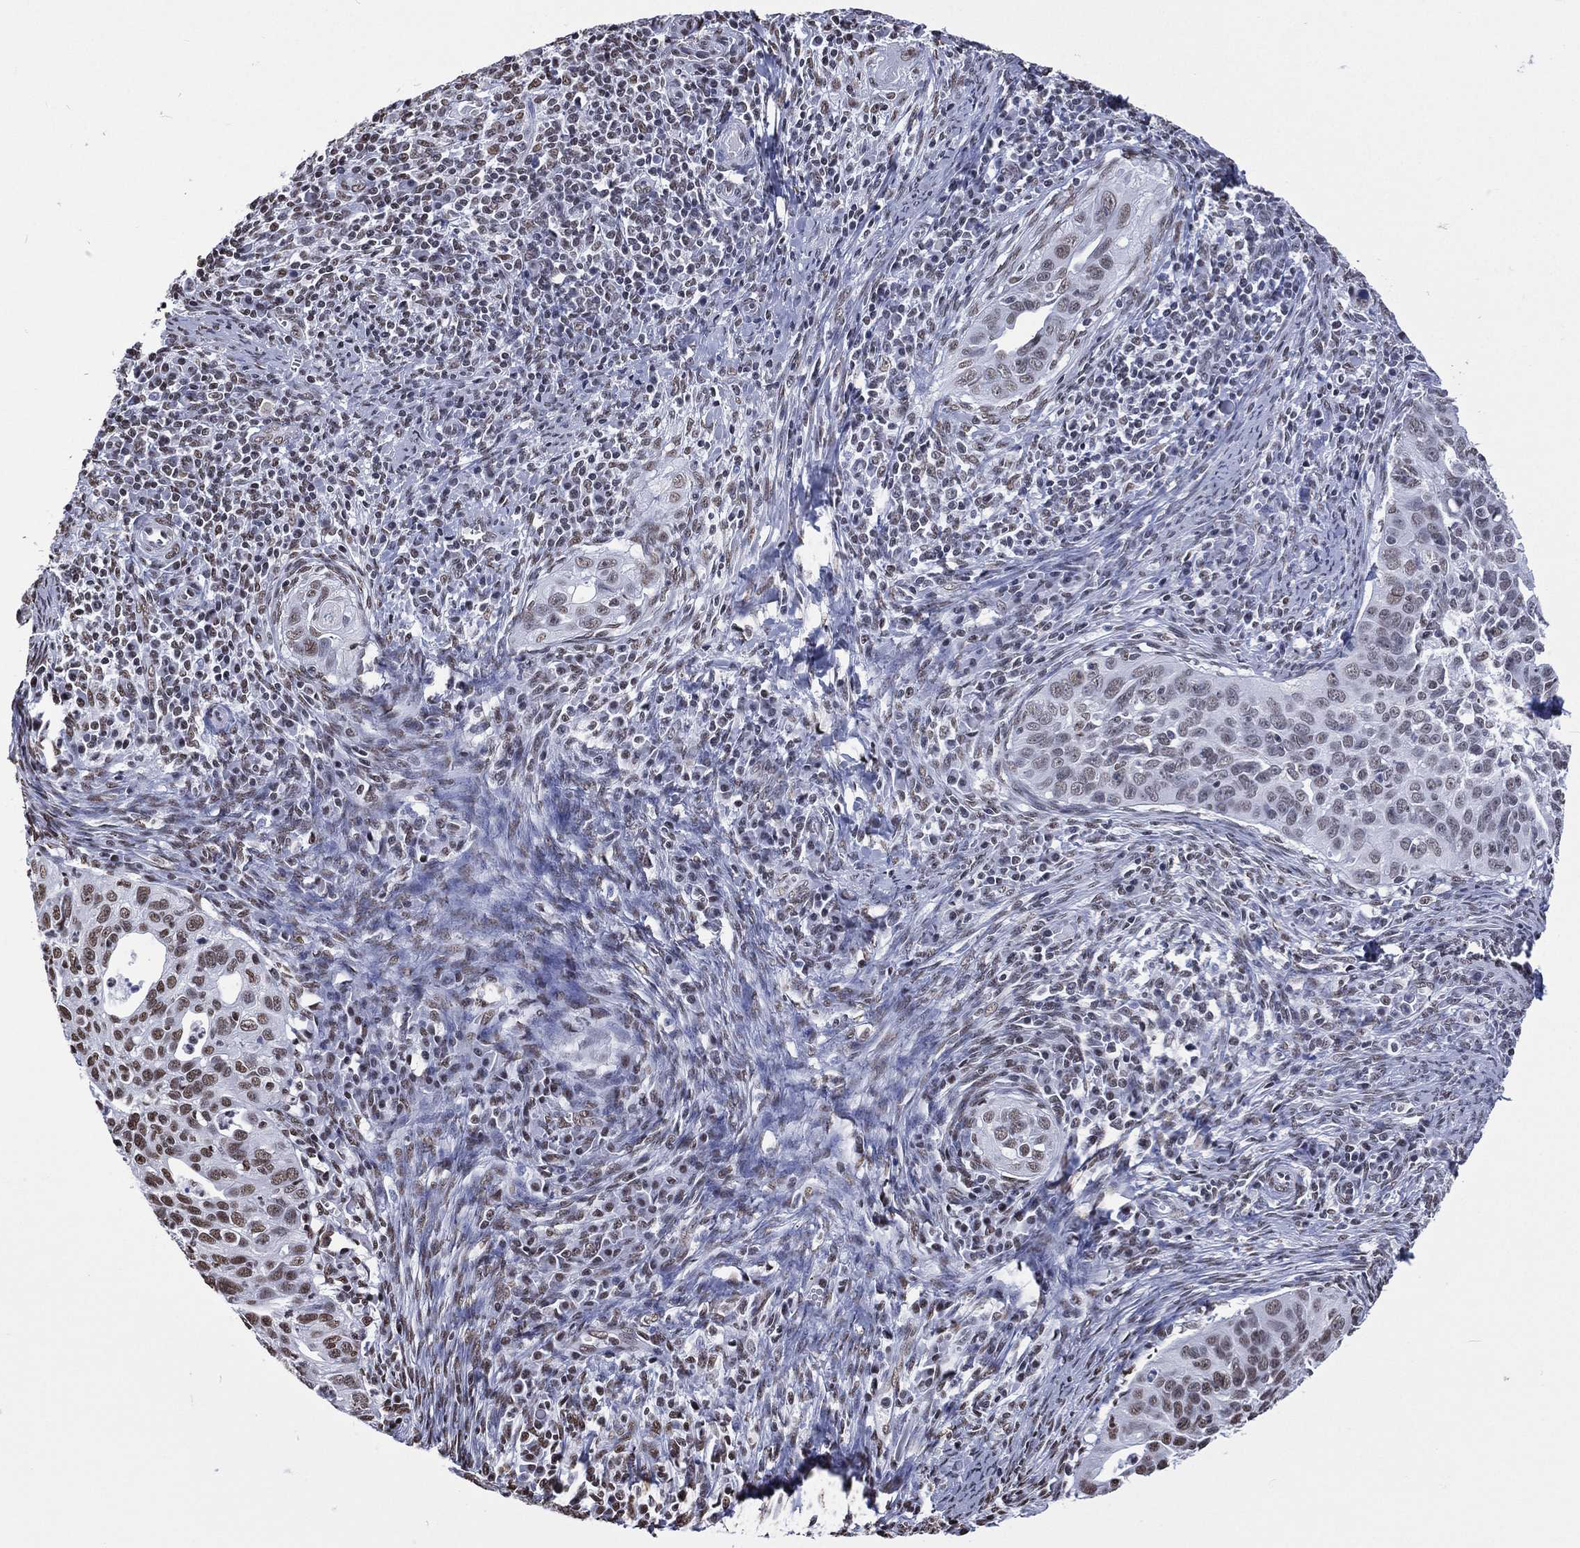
{"staining": {"intensity": "moderate", "quantity": "25%-75%", "location": "nuclear"}, "tissue": "cervical cancer", "cell_type": "Tumor cells", "image_type": "cancer", "snomed": [{"axis": "morphology", "description": "Squamous cell carcinoma, NOS"}, {"axis": "topography", "description": "Cervix"}], "caption": "Protein expression analysis of human cervical cancer reveals moderate nuclear positivity in about 25%-75% of tumor cells.", "gene": "RETREG2", "patient": {"sex": "female", "age": 26}}